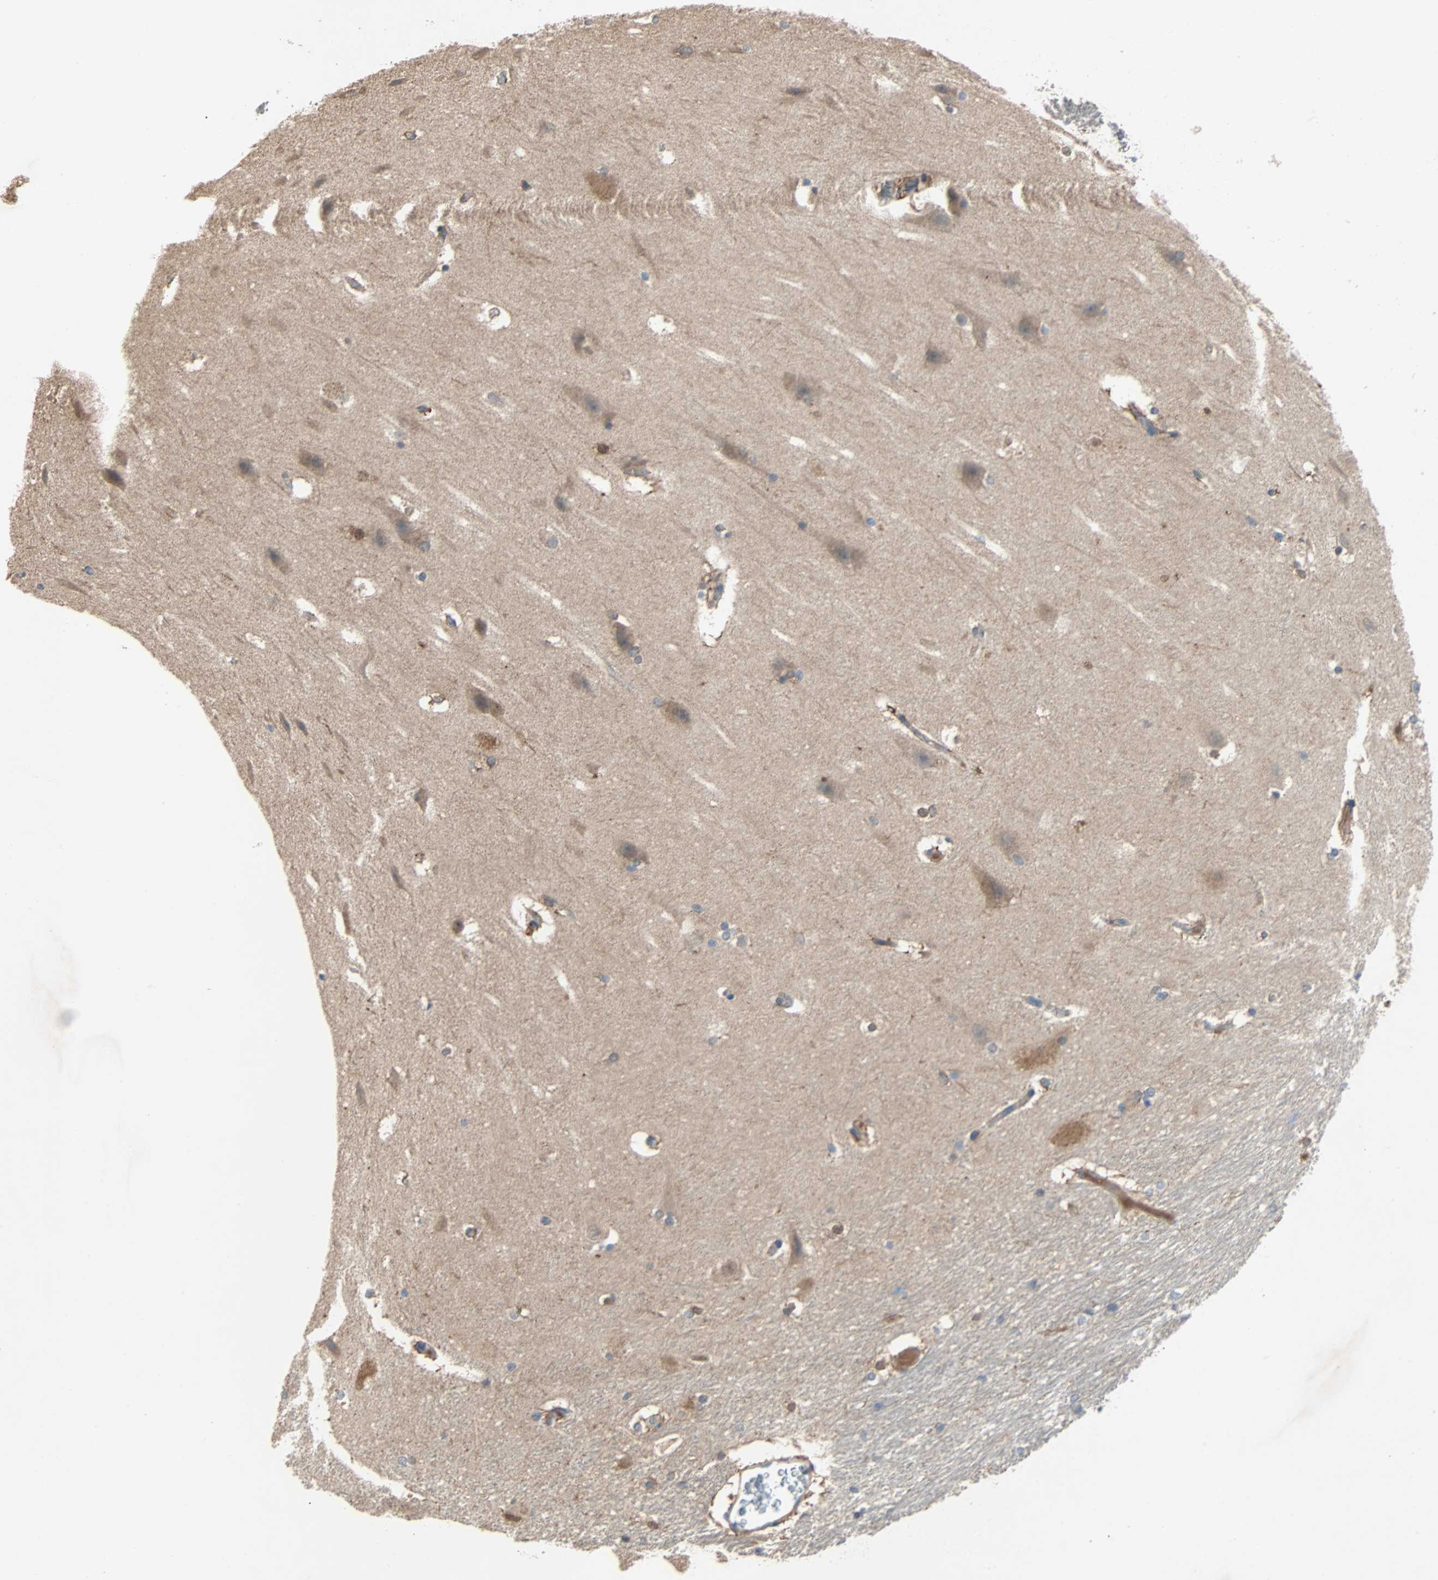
{"staining": {"intensity": "moderate", "quantity": "<25%", "location": "cytoplasmic/membranous,nuclear"}, "tissue": "hippocampus", "cell_type": "Glial cells", "image_type": "normal", "snomed": [{"axis": "morphology", "description": "Normal tissue, NOS"}, {"axis": "topography", "description": "Hippocampus"}], "caption": "Moderate cytoplasmic/membranous,nuclear positivity is appreciated in approximately <25% of glial cells in normal hippocampus. The staining was performed using DAB (3,3'-diaminobenzidine), with brown indicating positive protein expression. Nuclei are stained blue with hematoxylin.", "gene": "TNFRSF12A", "patient": {"sex": "female", "age": 19}}